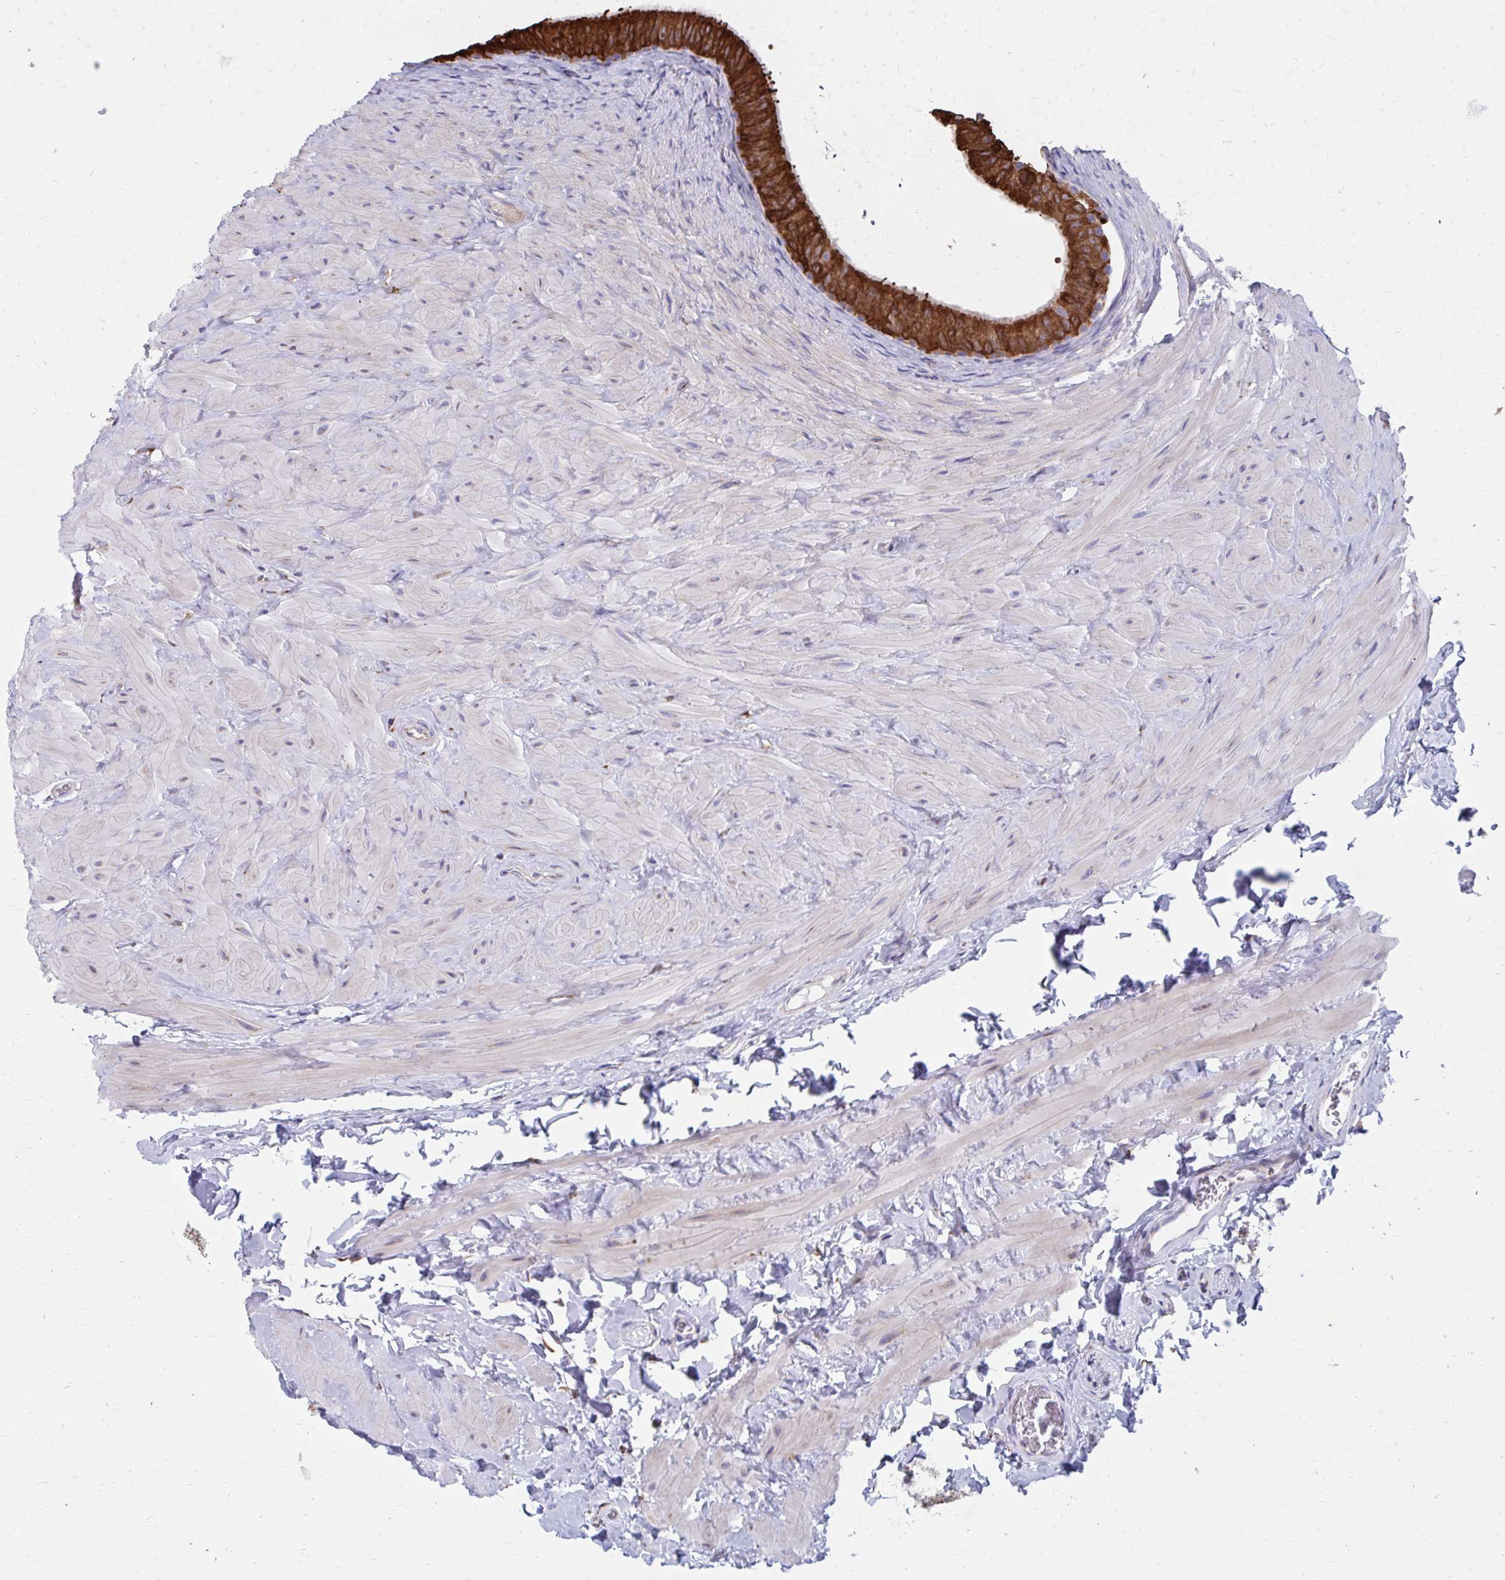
{"staining": {"intensity": "strong", "quantity": ">75%", "location": "cytoplasmic/membranous"}, "tissue": "epididymis", "cell_type": "Glandular cells", "image_type": "normal", "snomed": [{"axis": "morphology", "description": "Normal tissue, NOS"}, {"axis": "topography", "description": "Epididymis, spermatic cord, NOS"}, {"axis": "topography", "description": "Epididymis"}], "caption": "Immunohistochemistry (IHC) micrograph of benign human epididymis stained for a protein (brown), which reveals high levels of strong cytoplasmic/membranous staining in approximately >75% of glandular cells.", "gene": "FKBP2", "patient": {"sex": "male", "age": 31}}